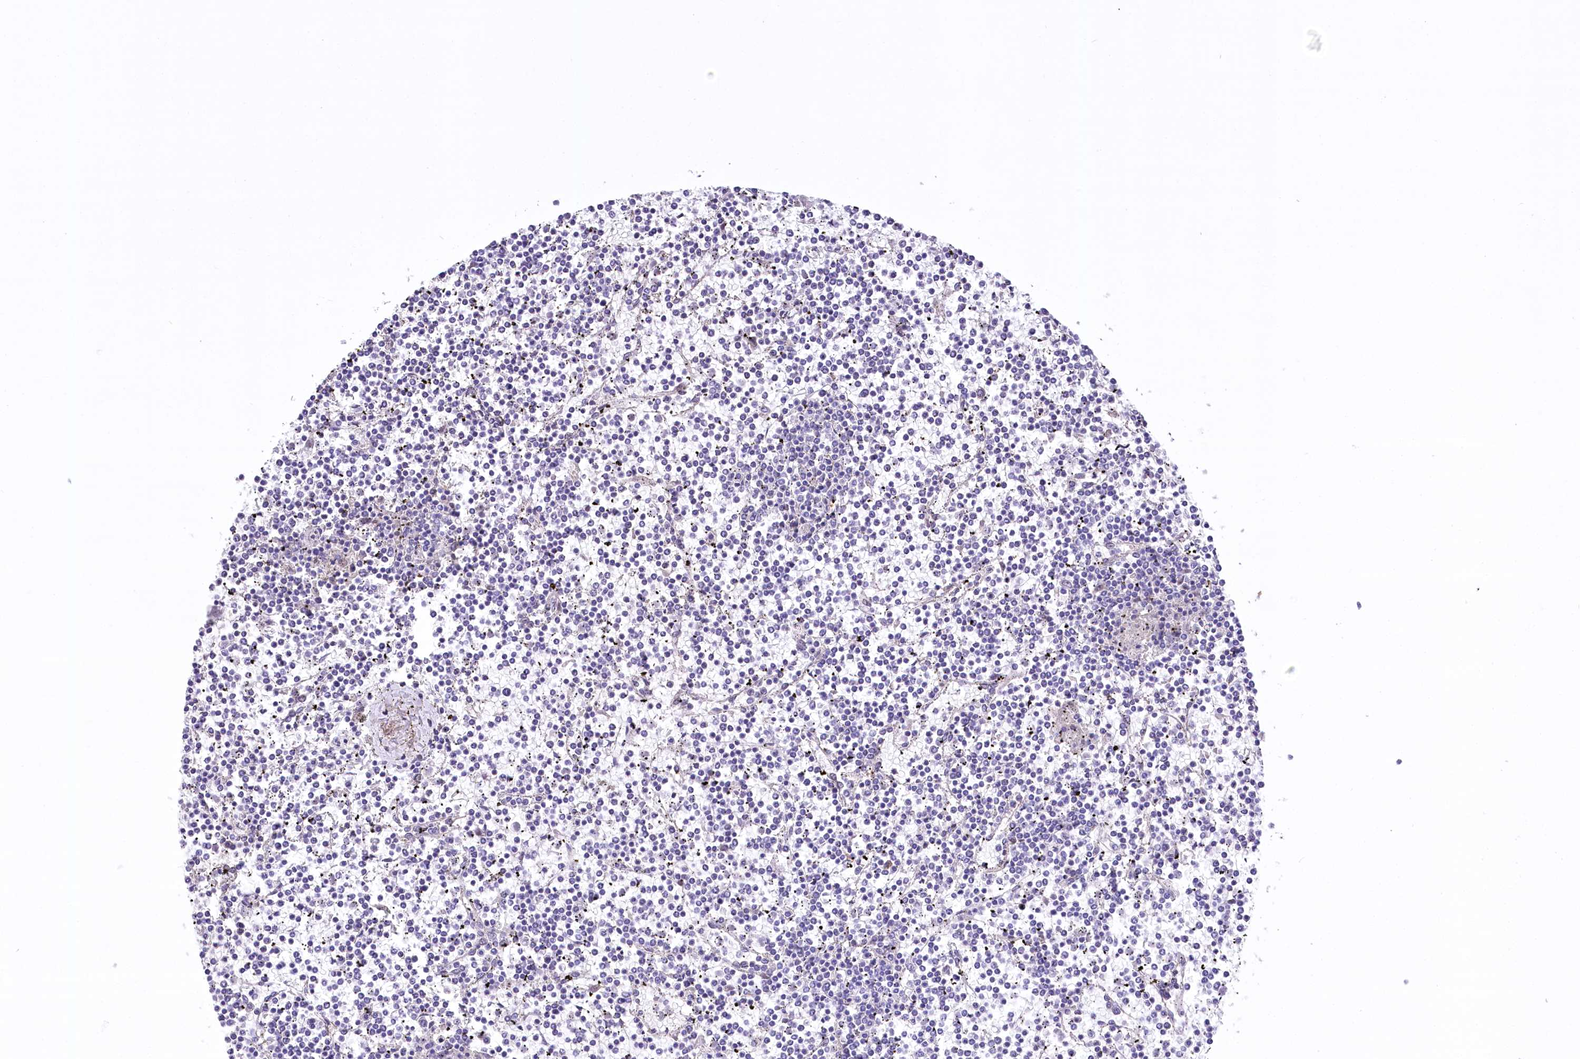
{"staining": {"intensity": "negative", "quantity": "none", "location": "none"}, "tissue": "lymphoma", "cell_type": "Tumor cells", "image_type": "cancer", "snomed": [{"axis": "morphology", "description": "Malignant lymphoma, non-Hodgkin's type, Low grade"}, {"axis": "topography", "description": "Spleen"}], "caption": "Immunohistochemistry (IHC) of lymphoma demonstrates no positivity in tumor cells. The staining is performed using DAB (3,3'-diaminobenzidine) brown chromogen with nuclei counter-stained in using hematoxylin.", "gene": "CEP164", "patient": {"sex": "female", "age": 19}}